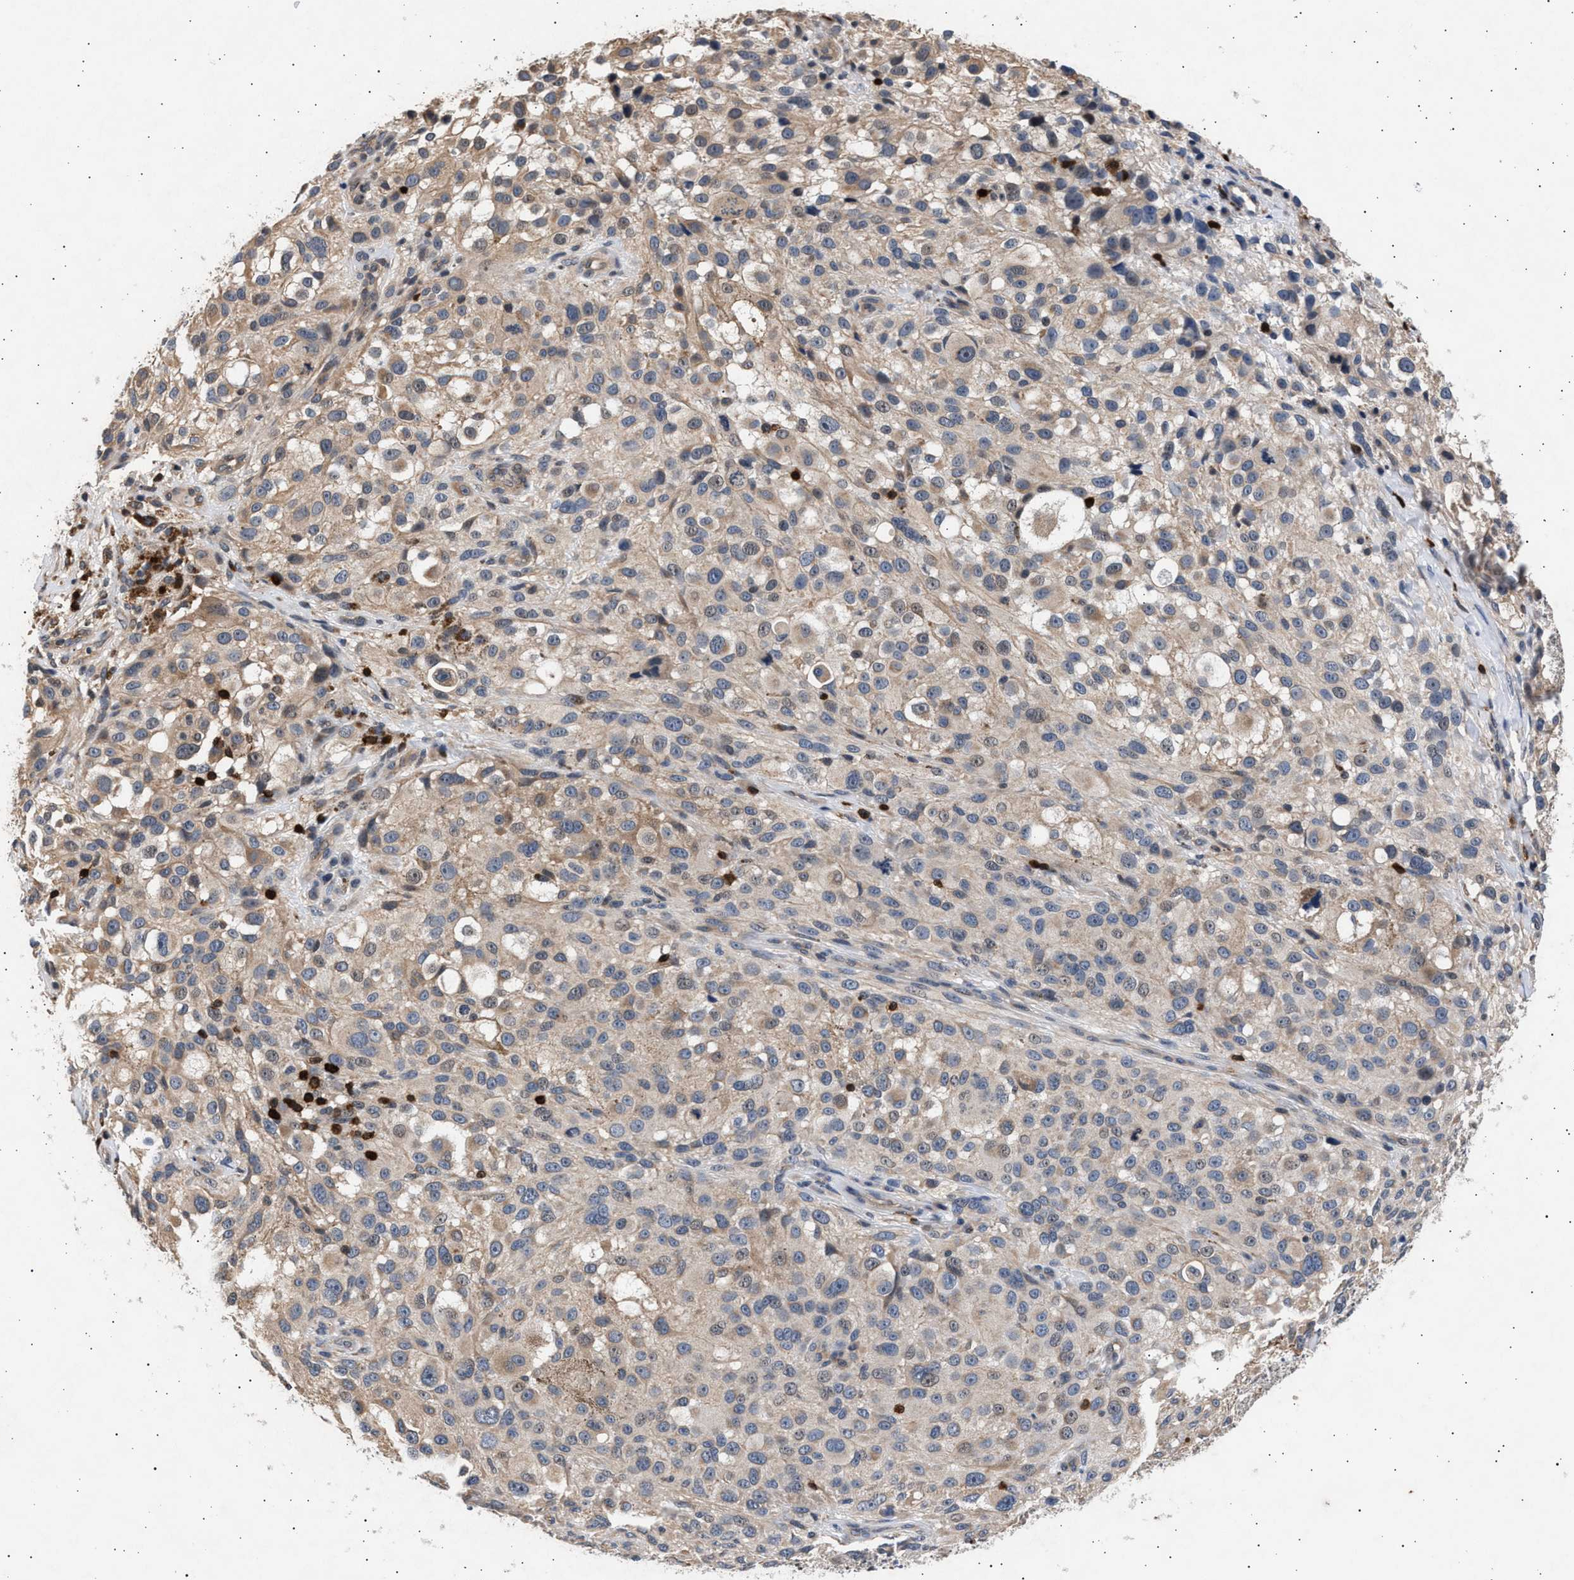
{"staining": {"intensity": "weak", "quantity": "25%-75%", "location": "cytoplasmic/membranous"}, "tissue": "melanoma", "cell_type": "Tumor cells", "image_type": "cancer", "snomed": [{"axis": "morphology", "description": "Necrosis, NOS"}, {"axis": "morphology", "description": "Malignant melanoma, NOS"}, {"axis": "topography", "description": "Skin"}], "caption": "Melanoma stained with a protein marker shows weak staining in tumor cells.", "gene": "GRAP2", "patient": {"sex": "female", "age": 87}}